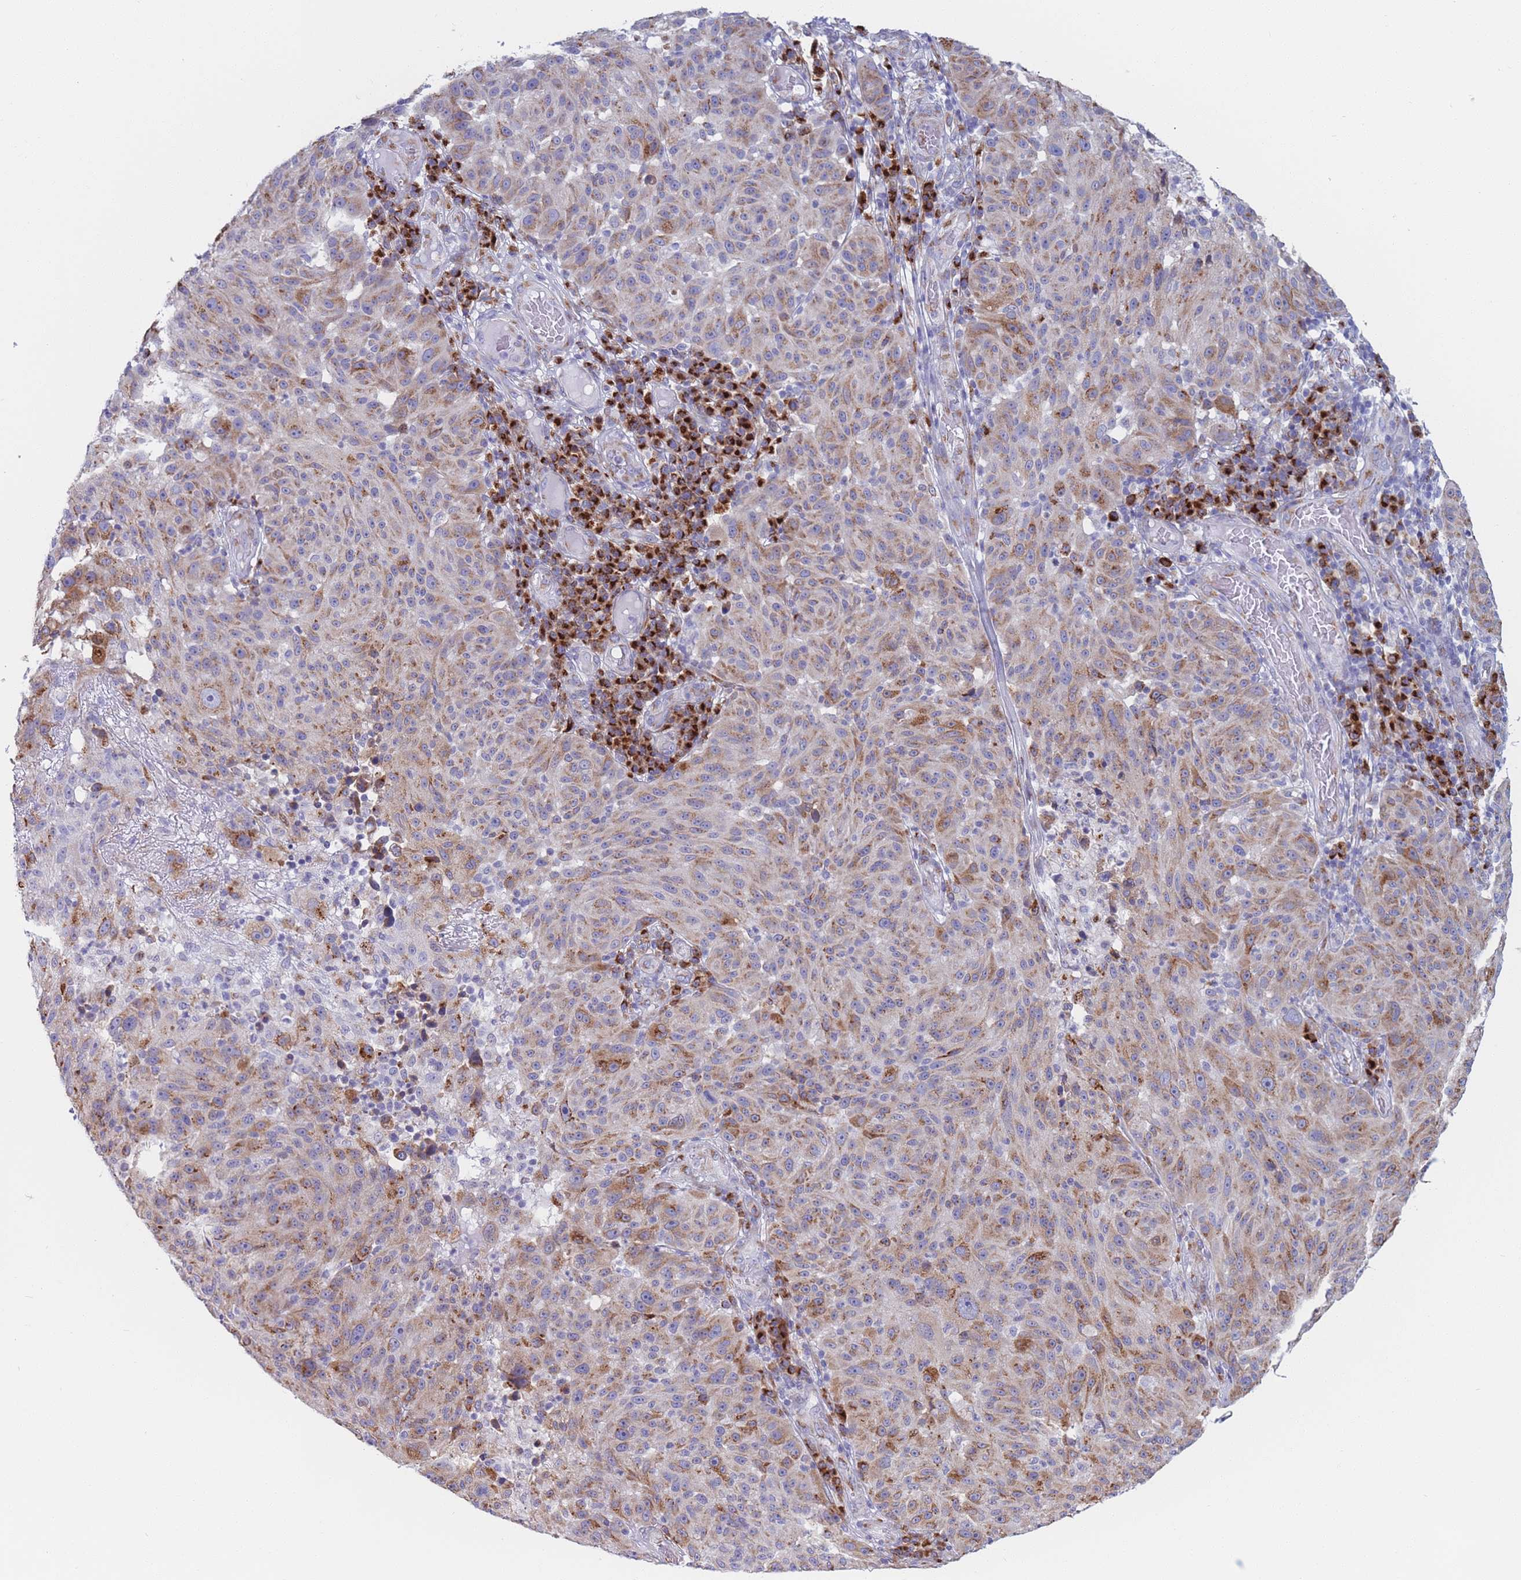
{"staining": {"intensity": "moderate", "quantity": ">75%", "location": "cytoplasmic/membranous"}, "tissue": "melanoma", "cell_type": "Tumor cells", "image_type": "cancer", "snomed": [{"axis": "morphology", "description": "Malignant melanoma, NOS"}, {"axis": "topography", "description": "Skin"}], "caption": "Tumor cells show moderate cytoplasmic/membranous staining in about >75% of cells in malignant melanoma.", "gene": "MRPL30", "patient": {"sex": "male", "age": 53}}